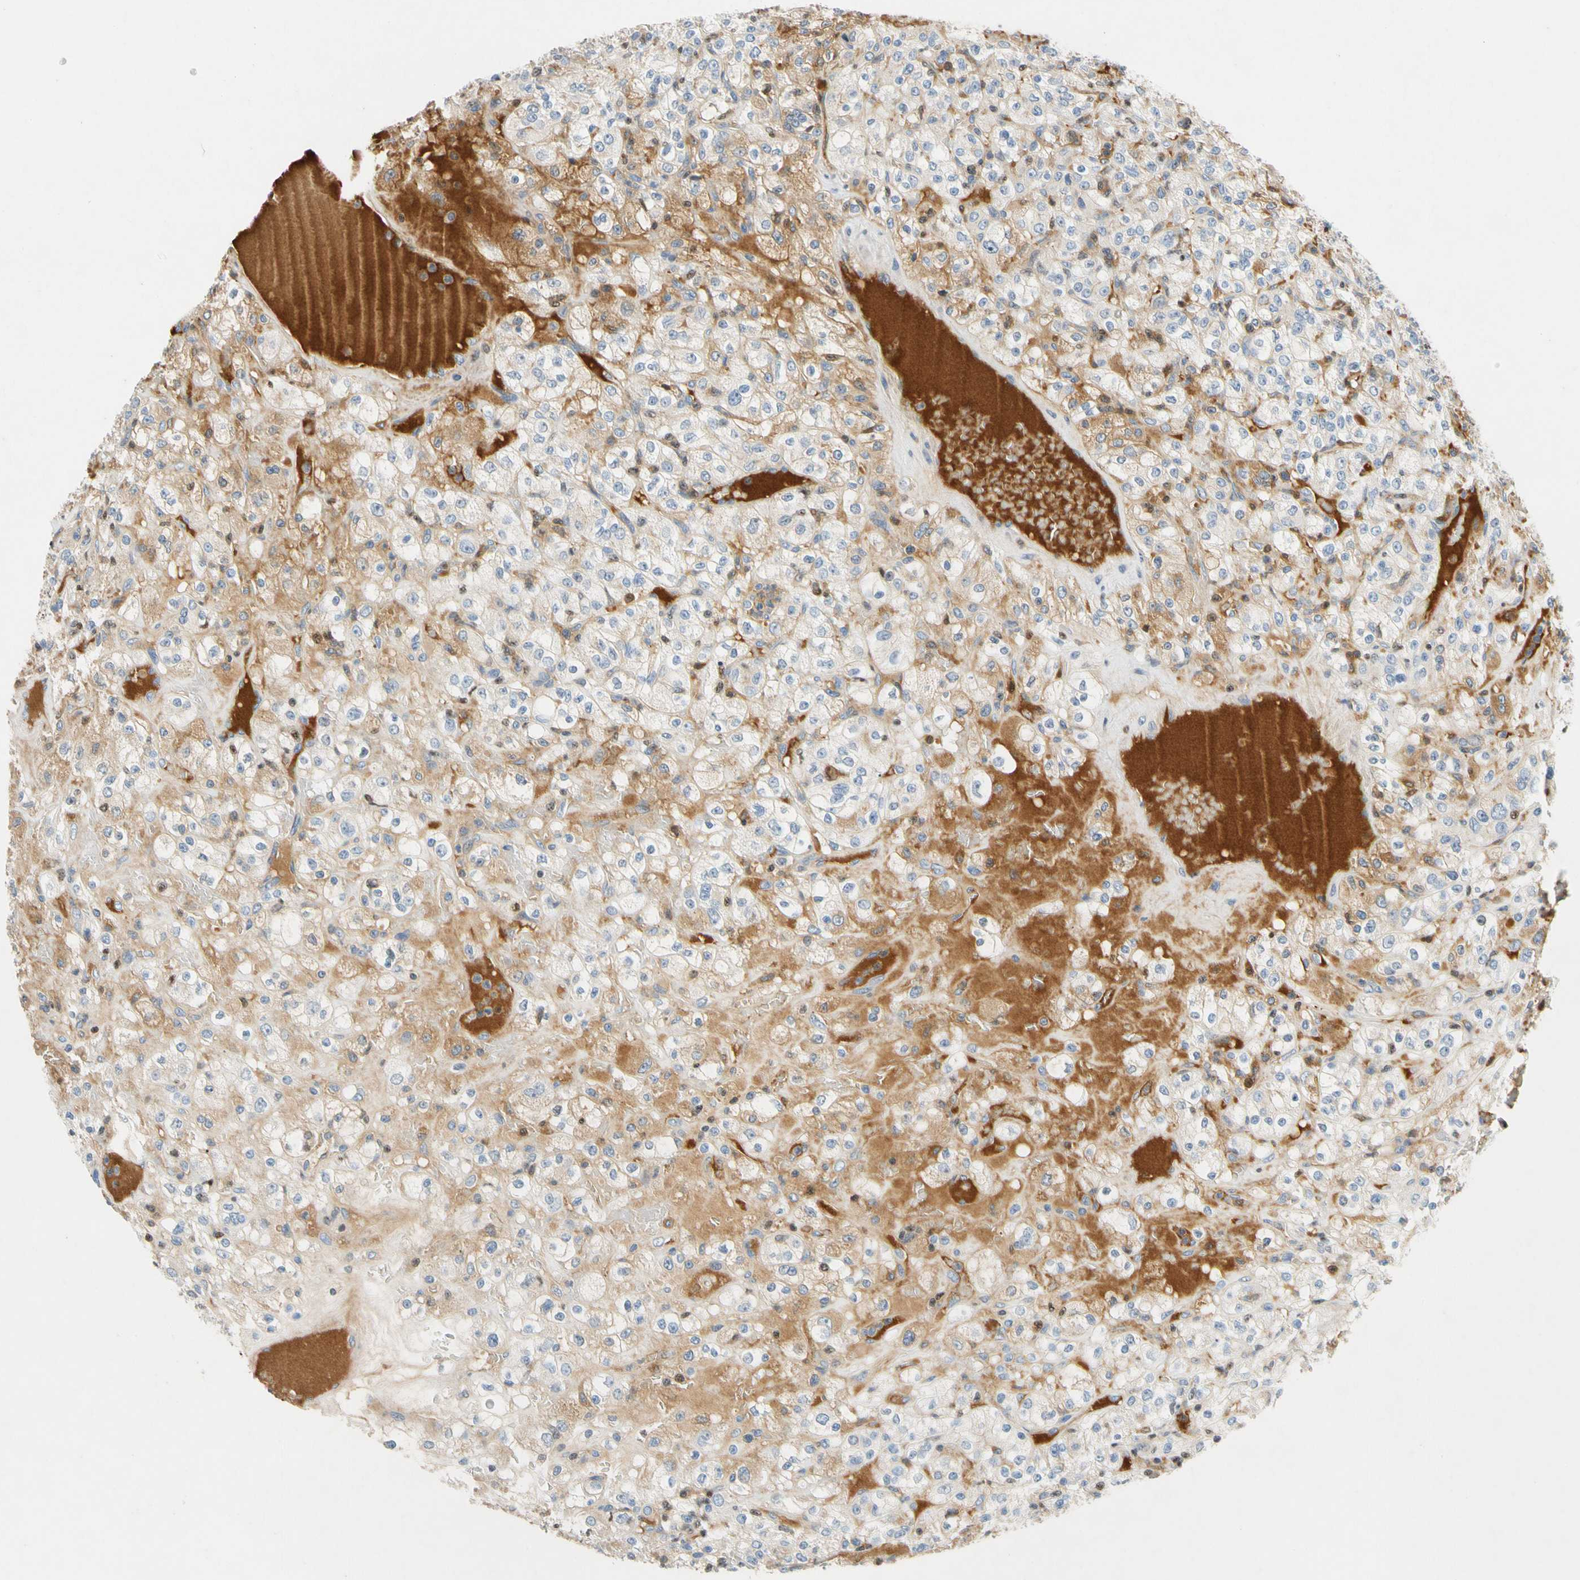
{"staining": {"intensity": "weak", "quantity": "25%-75%", "location": "cytoplasmic/membranous"}, "tissue": "renal cancer", "cell_type": "Tumor cells", "image_type": "cancer", "snomed": [{"axis": "morphology", "description": "Normal tissue, NOS"}, {"axis": "morphology", "description": "Adenocarcinoma, NOS"}, {"axis": "topography", "description": "Kidney"}], "caption": "Renal adenocarcinoma stained for a protein (brown) reveals weak cytoplasmic/membranous positive expression in about 25%-75% of tumor cells.", "gene": "SP140", "patient": {"sex": "female", "age": 72}}